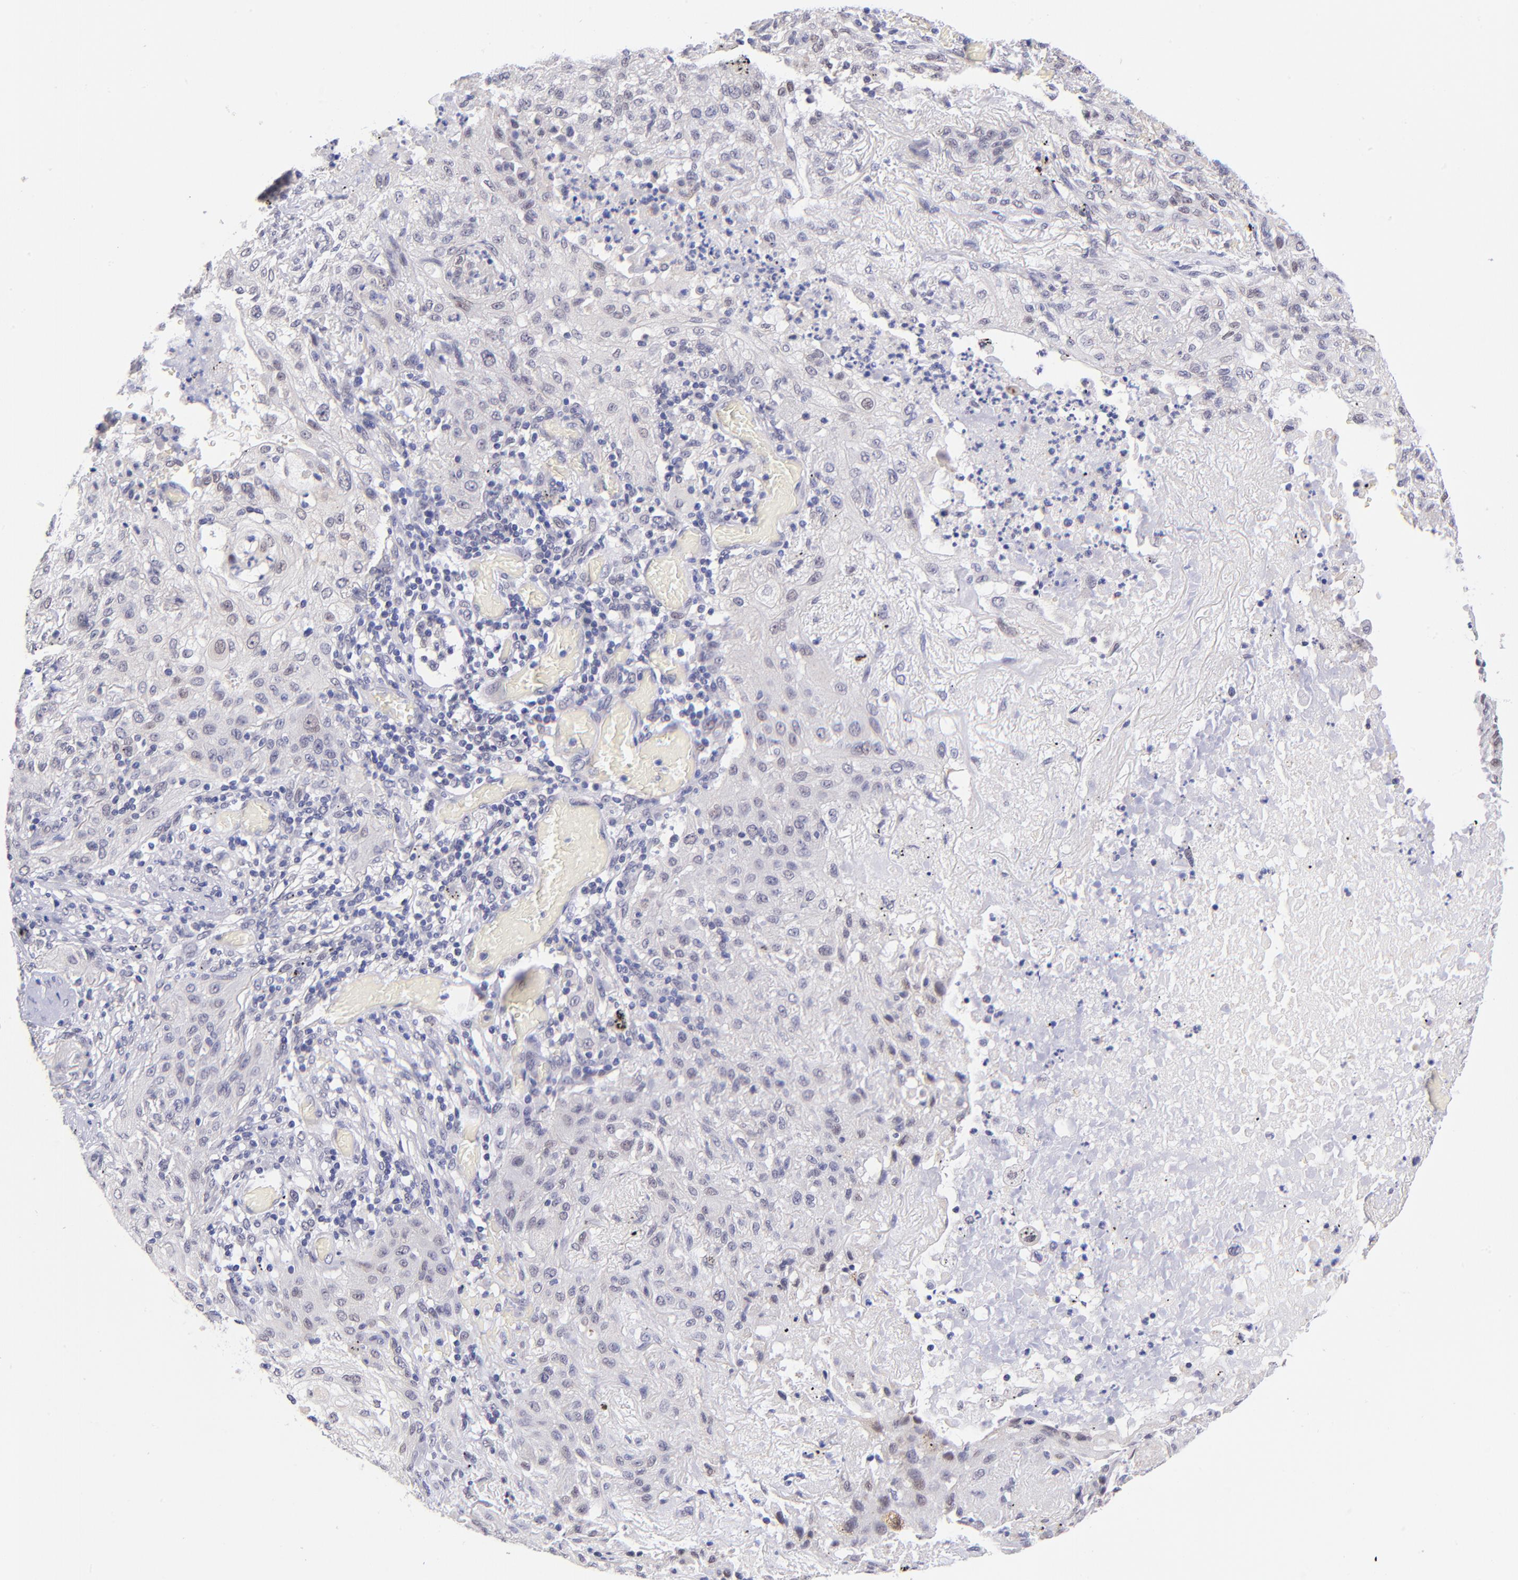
{"staining": {"intensity": "weak", "quantity": "<25%", "location": "nuclear"}, "tissue": "lung cancer", "cell_type": "Tumor cells", "image_type": "cancer", "snomed": [{"axis": "morphology", "description": "Squamous cell carcinoma, NOS"}, {"axis": "topography", "description": "Lung"}], "caption": "A high-resolution photomicrograph shows immunohistochemistry (IHC) staining of lung cancer, which exhibits no significant expression in tumor cells.", "gene": "SOX6", "patient": {"sex": "female", "age": 47}}